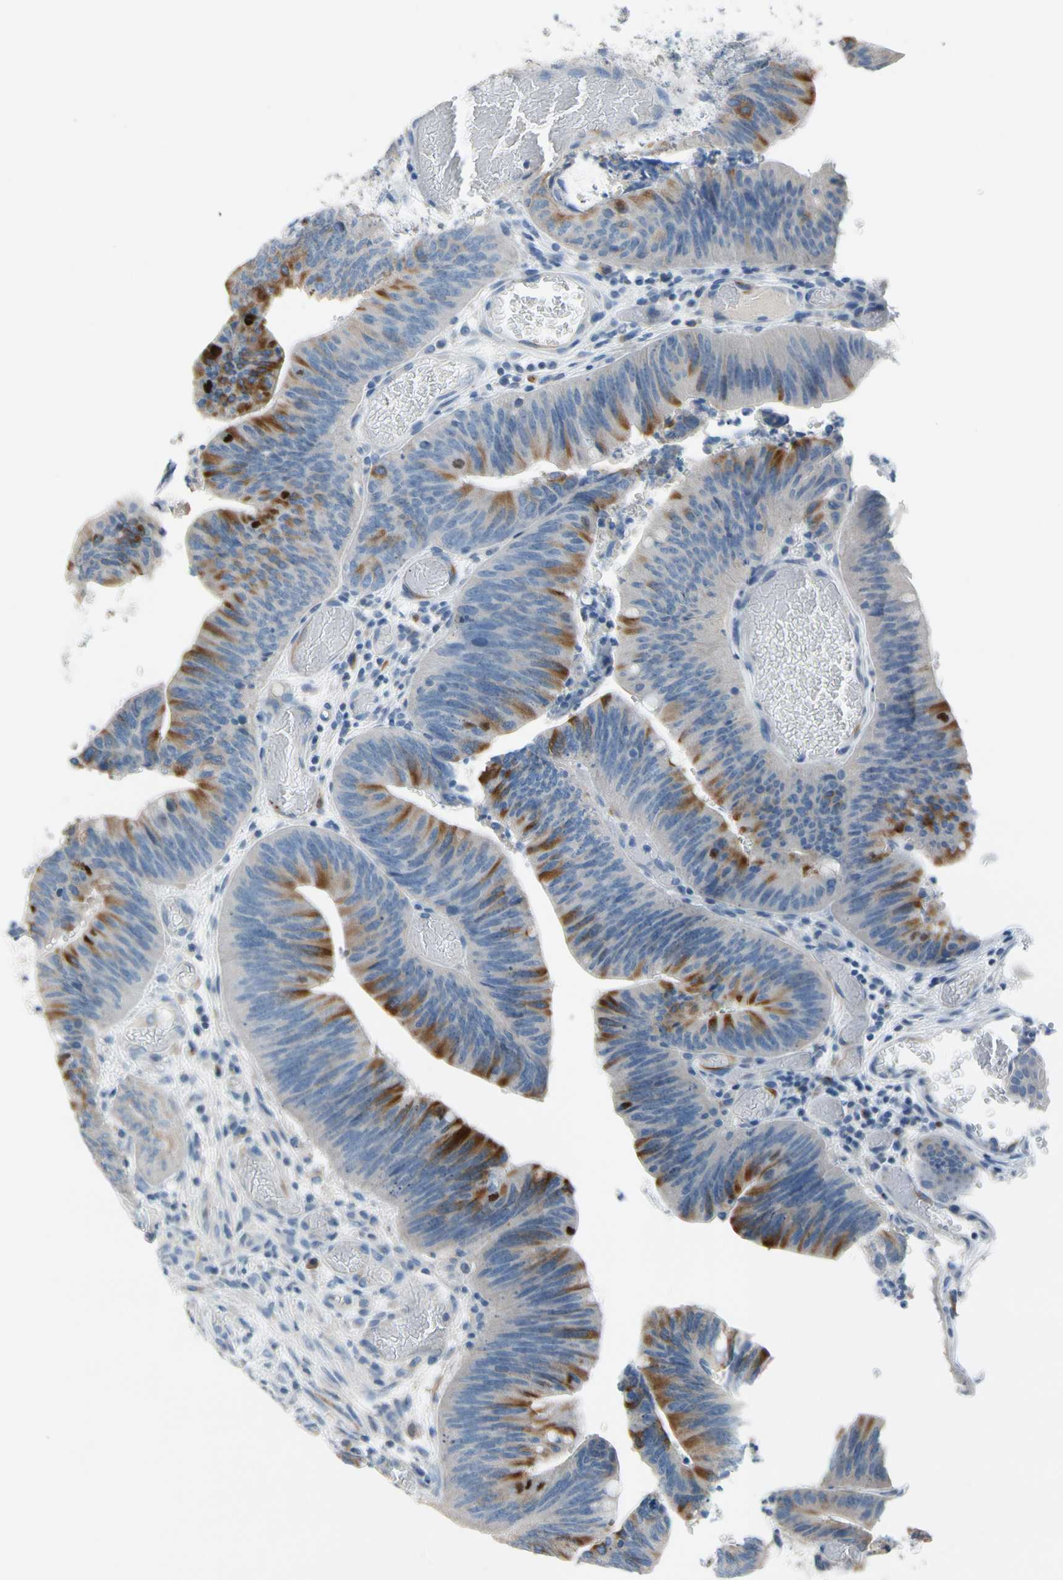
{"staining": {"intensity": "moderate", "quantity": "25%-75%", "location": "cytoplasmic/membranous"}, "tissue": "colorectal cancer", "cell_type": "Tumor cells", "image_type": "cancer", "snomed": [{"axis": "morphology", "description": "Adenocarcinoma, NOS"}, {"axis": "topography", "description": "Rectum"}], "caption": "Colorectal cancer tissue exhibits moderate cytoplasmic/membranous expression in about 25%-75% of tumor cells, visualized by immunohistochemistry.", "gene": "CKAP2", "patient": {"sex": "female", "age": 66}}